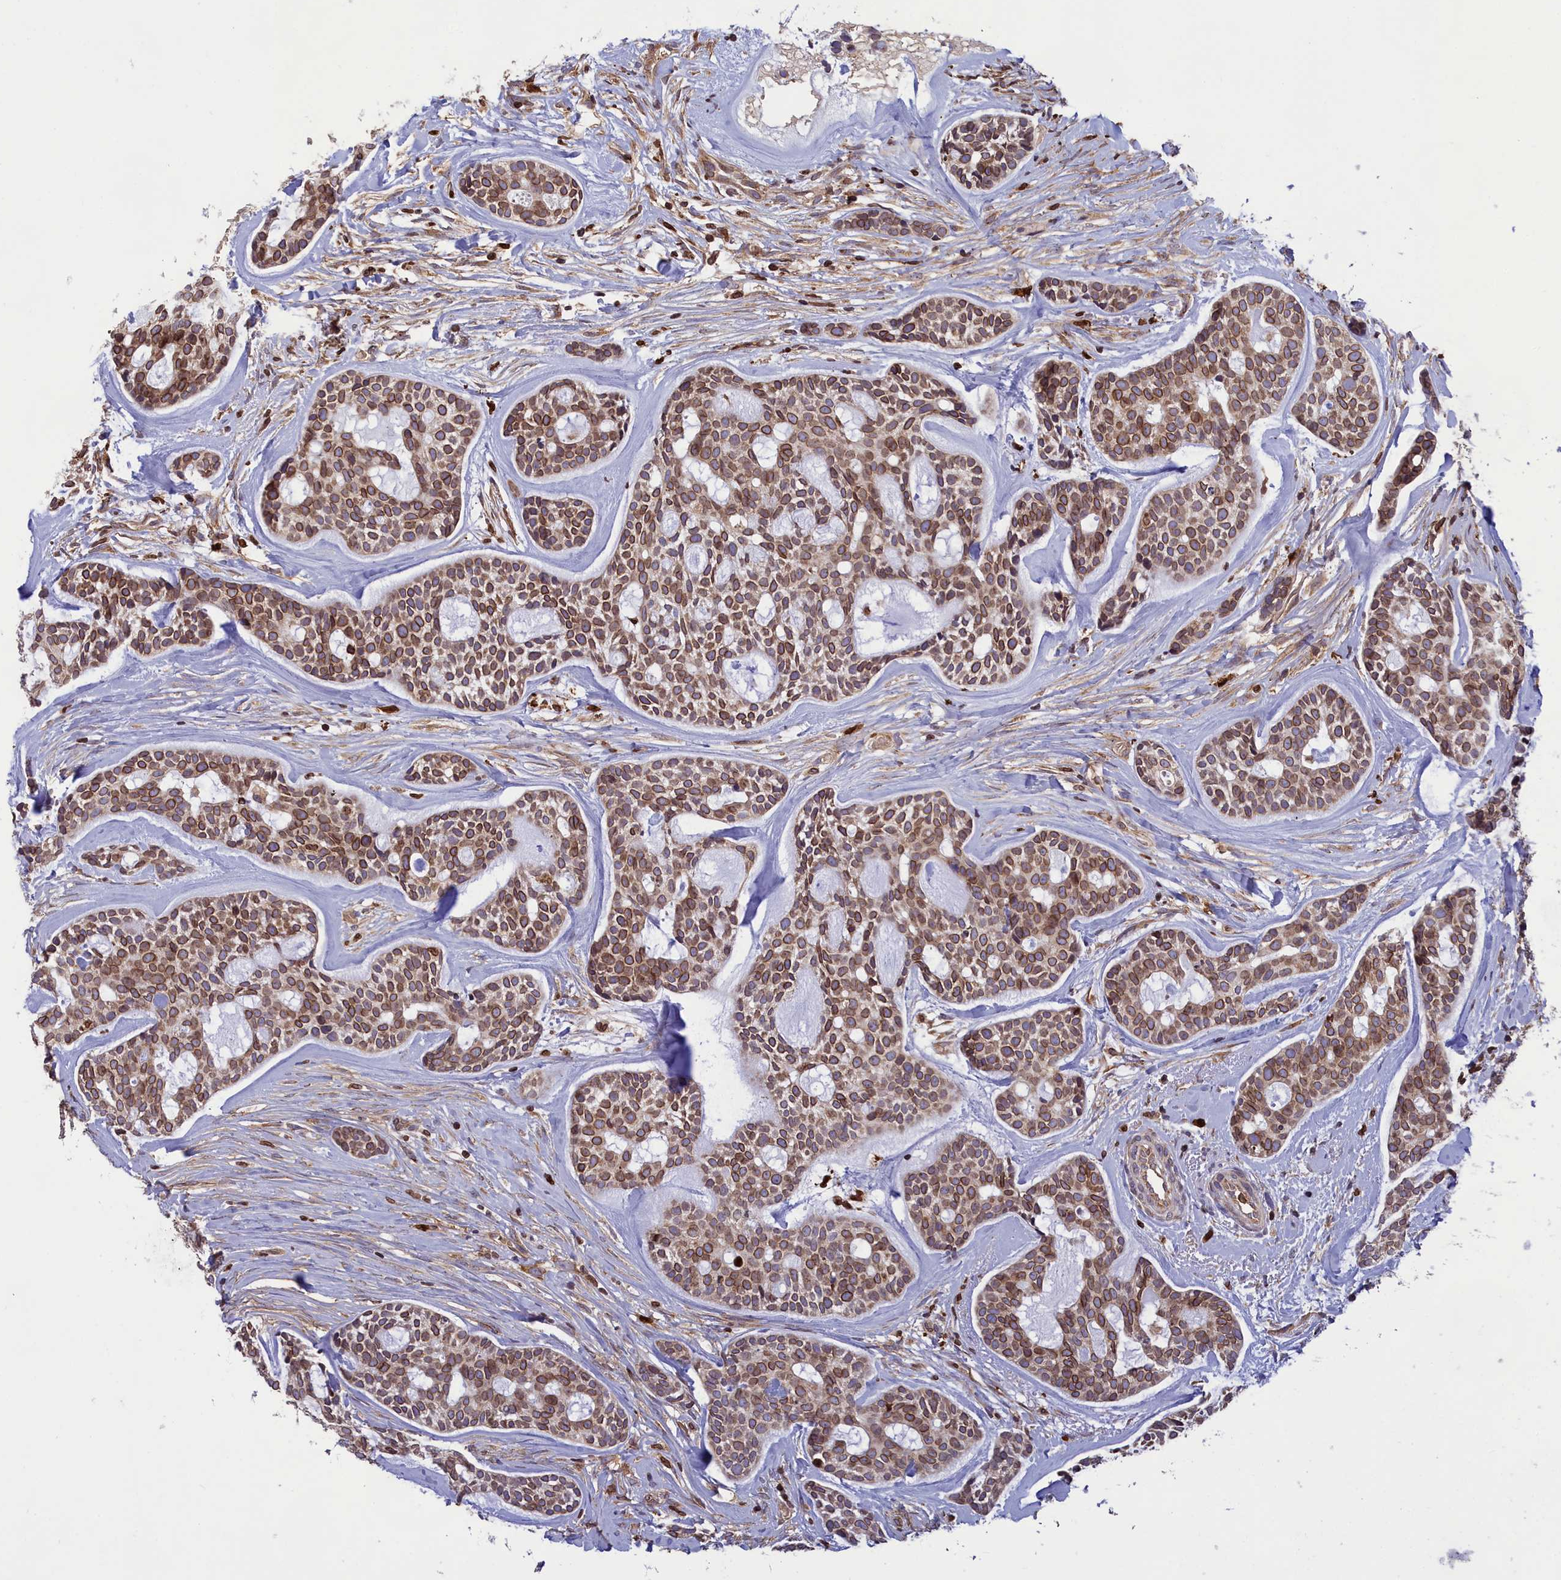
{"staining": {"intensity": "moderate", "quantity": ">75%", "location": "cytoplasmic/membranous"}, "tissue": "head and neck cancer", "cell_type": "Tumor cells", "image_type": "cancer", "snomed": [{"axis": "morphology", "description": "Normal tissue, NOS"}, {"axis": "morphology", "description": "Adenocarcinoma, NOS"}, {"axis": "topography", "description": "Subcutis"}, {"axis": "topography", "description": "Nasopharynx"}, {"axis": "topography", "description": "Head-Neck"}], "caption": "The image demonstrates staining of head and neck adenocarcinoma, revealing moderate cytoplasmic/membranous protein positivity (brown color) within tumor cells.", "gene": "PKHD1L1", "patient": {"sex": "female", "age": 73}}